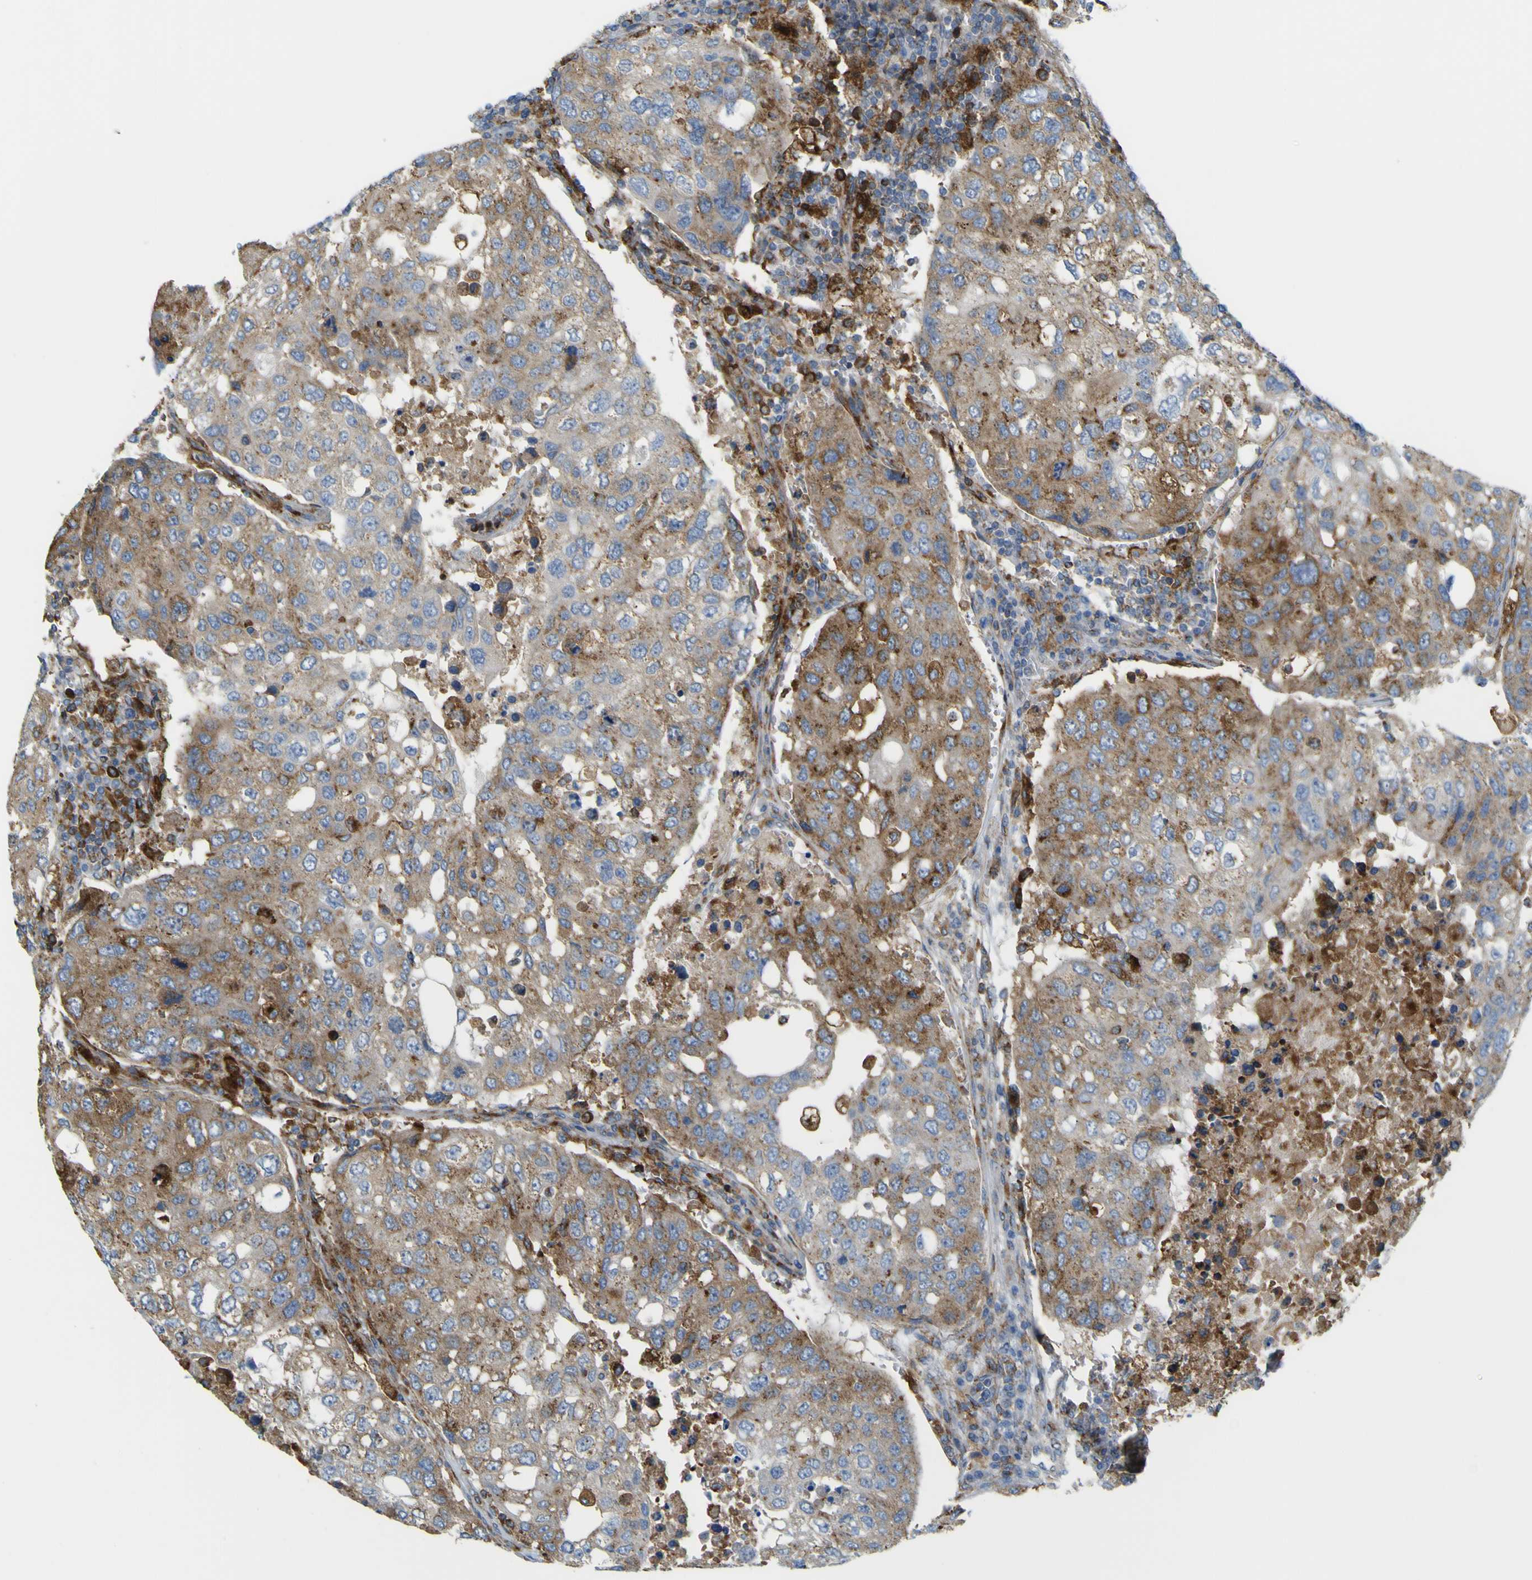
{"staining": {"intensity": "moderate", "quantity": "25%-75%", "location": "cytoplasmic/membranous"}, "tissue": "urothelial cancer", "cell_type": "Tumor cells", "image_type": "cancer", "snomed": [{"axis": "morphology", "description": "Urothelial carcinoma, High grade"}, {"axis": "topography", "description": "Lymph node"}, {"axis": "topography", "description": "Urinary bladder"}], "caption": "IHC (DAB) staining of human high-grade urothelial carcinoma shows moderate cytoplasmic/membranous protein staining in approximately 25%-75% of tumor cells.", "gene": "IGF2R", "patient": {"sex": "male", "age": 51}}